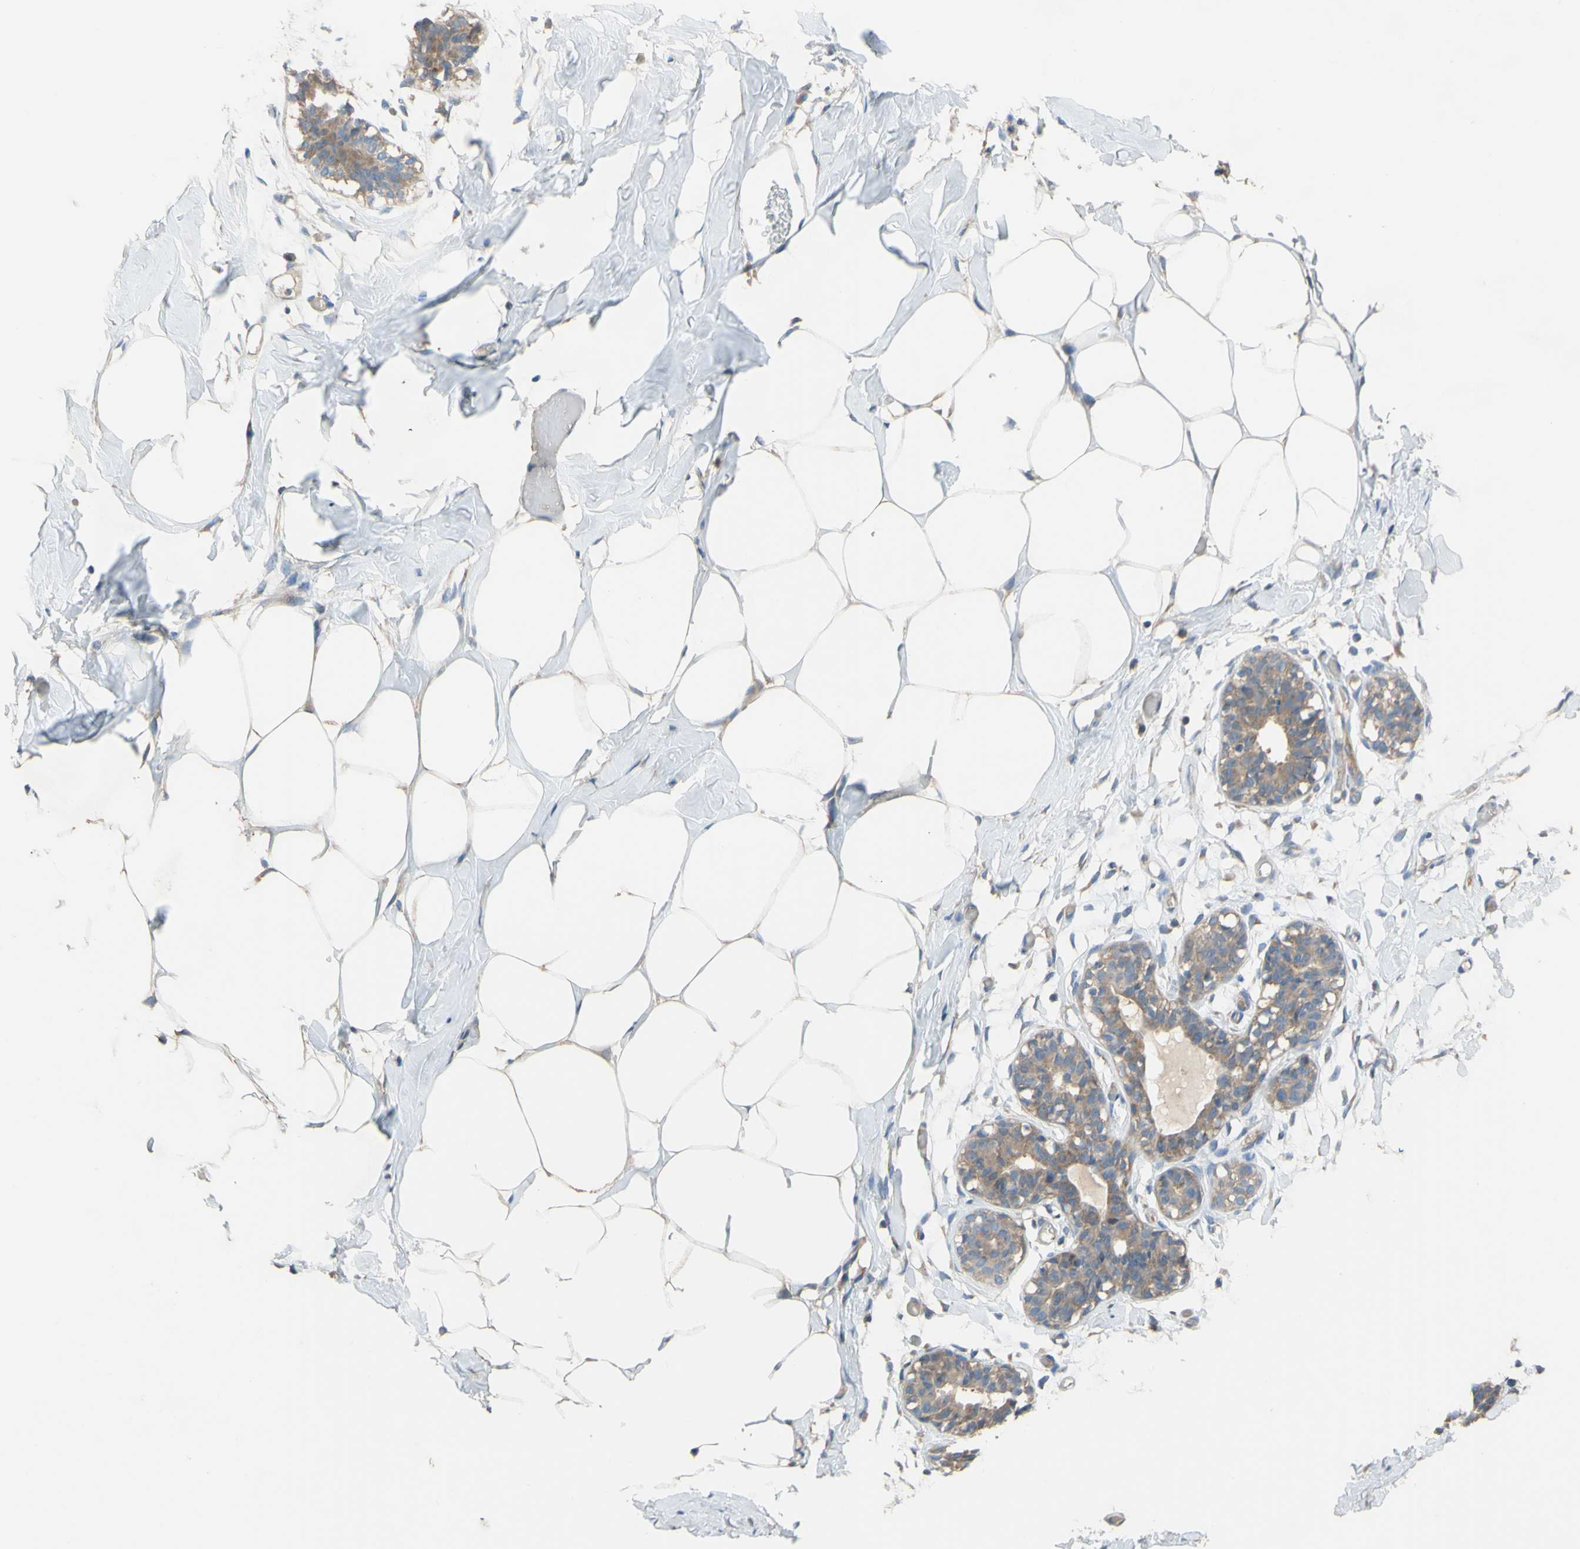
{"staining": {"intensity": "weak", "quantity": "25%-75%", "location": "cytoplasmic/membranous"}, "tissue": "adipose tissue", "cell_type": "Adipocytes", "image_type": "normal", "snomed": [{"axis": "morphology", "description": "Normal tissue, NOS"}, {"axis": "topography", "description": "Breast"}, {"axis": "topography", "description": "Adipose tissue"}], "caption": "A high-resolution image shows IHC staining of unremarkable adipose tissue, which displays weak cytoplasmic/membranous expression in about 25%-75% of adipocytes.", "gene": "DKK3", "patient": {"sex": "female", "age": 25}}